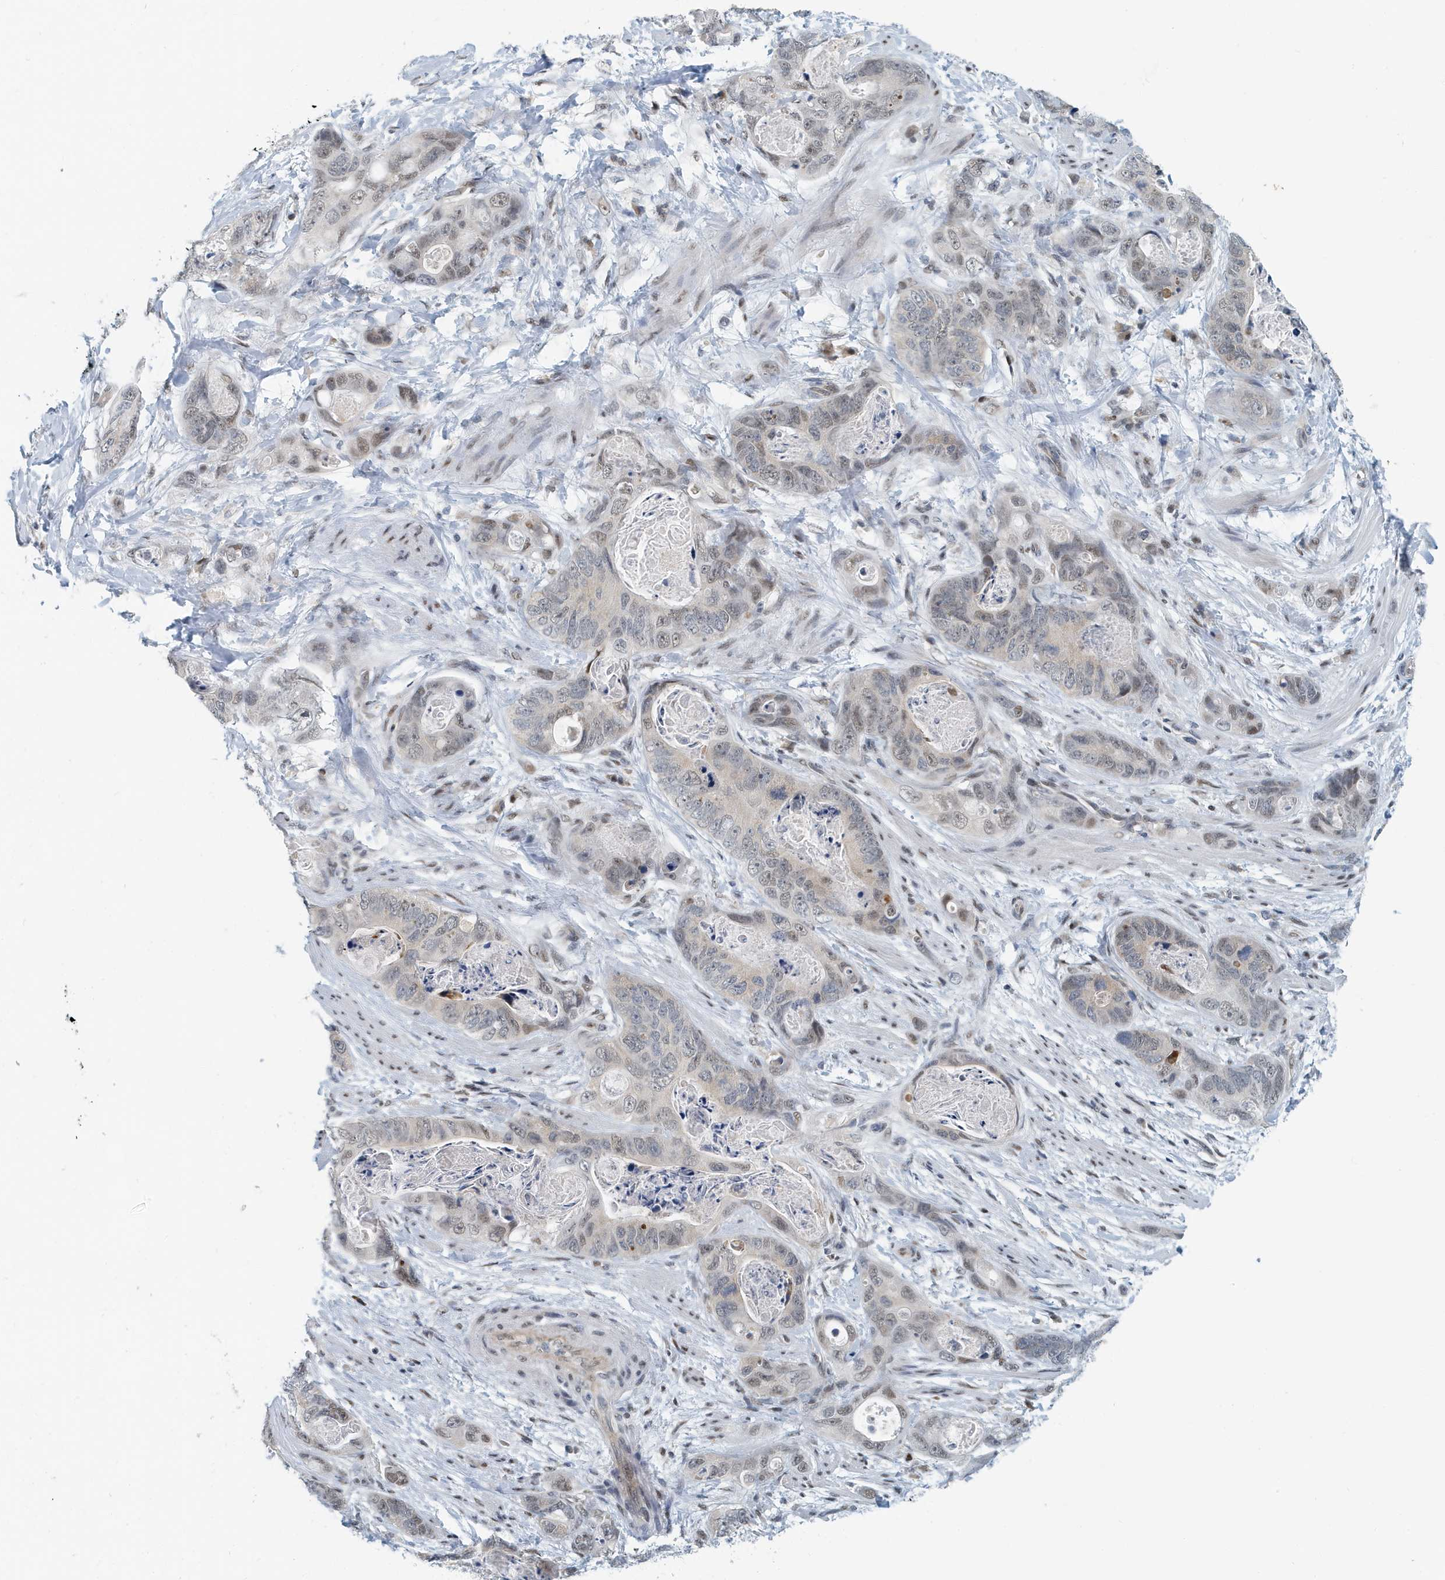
{"staining": {"intensity": "weak", "quantity": "25%-75%", "location": "nuclear"}, "tissue": "stomach cancer", "cell_type": "Tumor cells", "image_type": "cancer", "snomed": [{"axis": "morphology", "description": "Adenocarcinoma, NOS"}, {"axis": "topography", "description": "Stomach"}], "caption": "This is an image of immunohistochemistry staining of stomach cancer (adenocarcinoma), which shows weak staining in the nuclear of tumor cells.", "gene": "KIF15", "patient": {"sex": "female", "age": 89}}